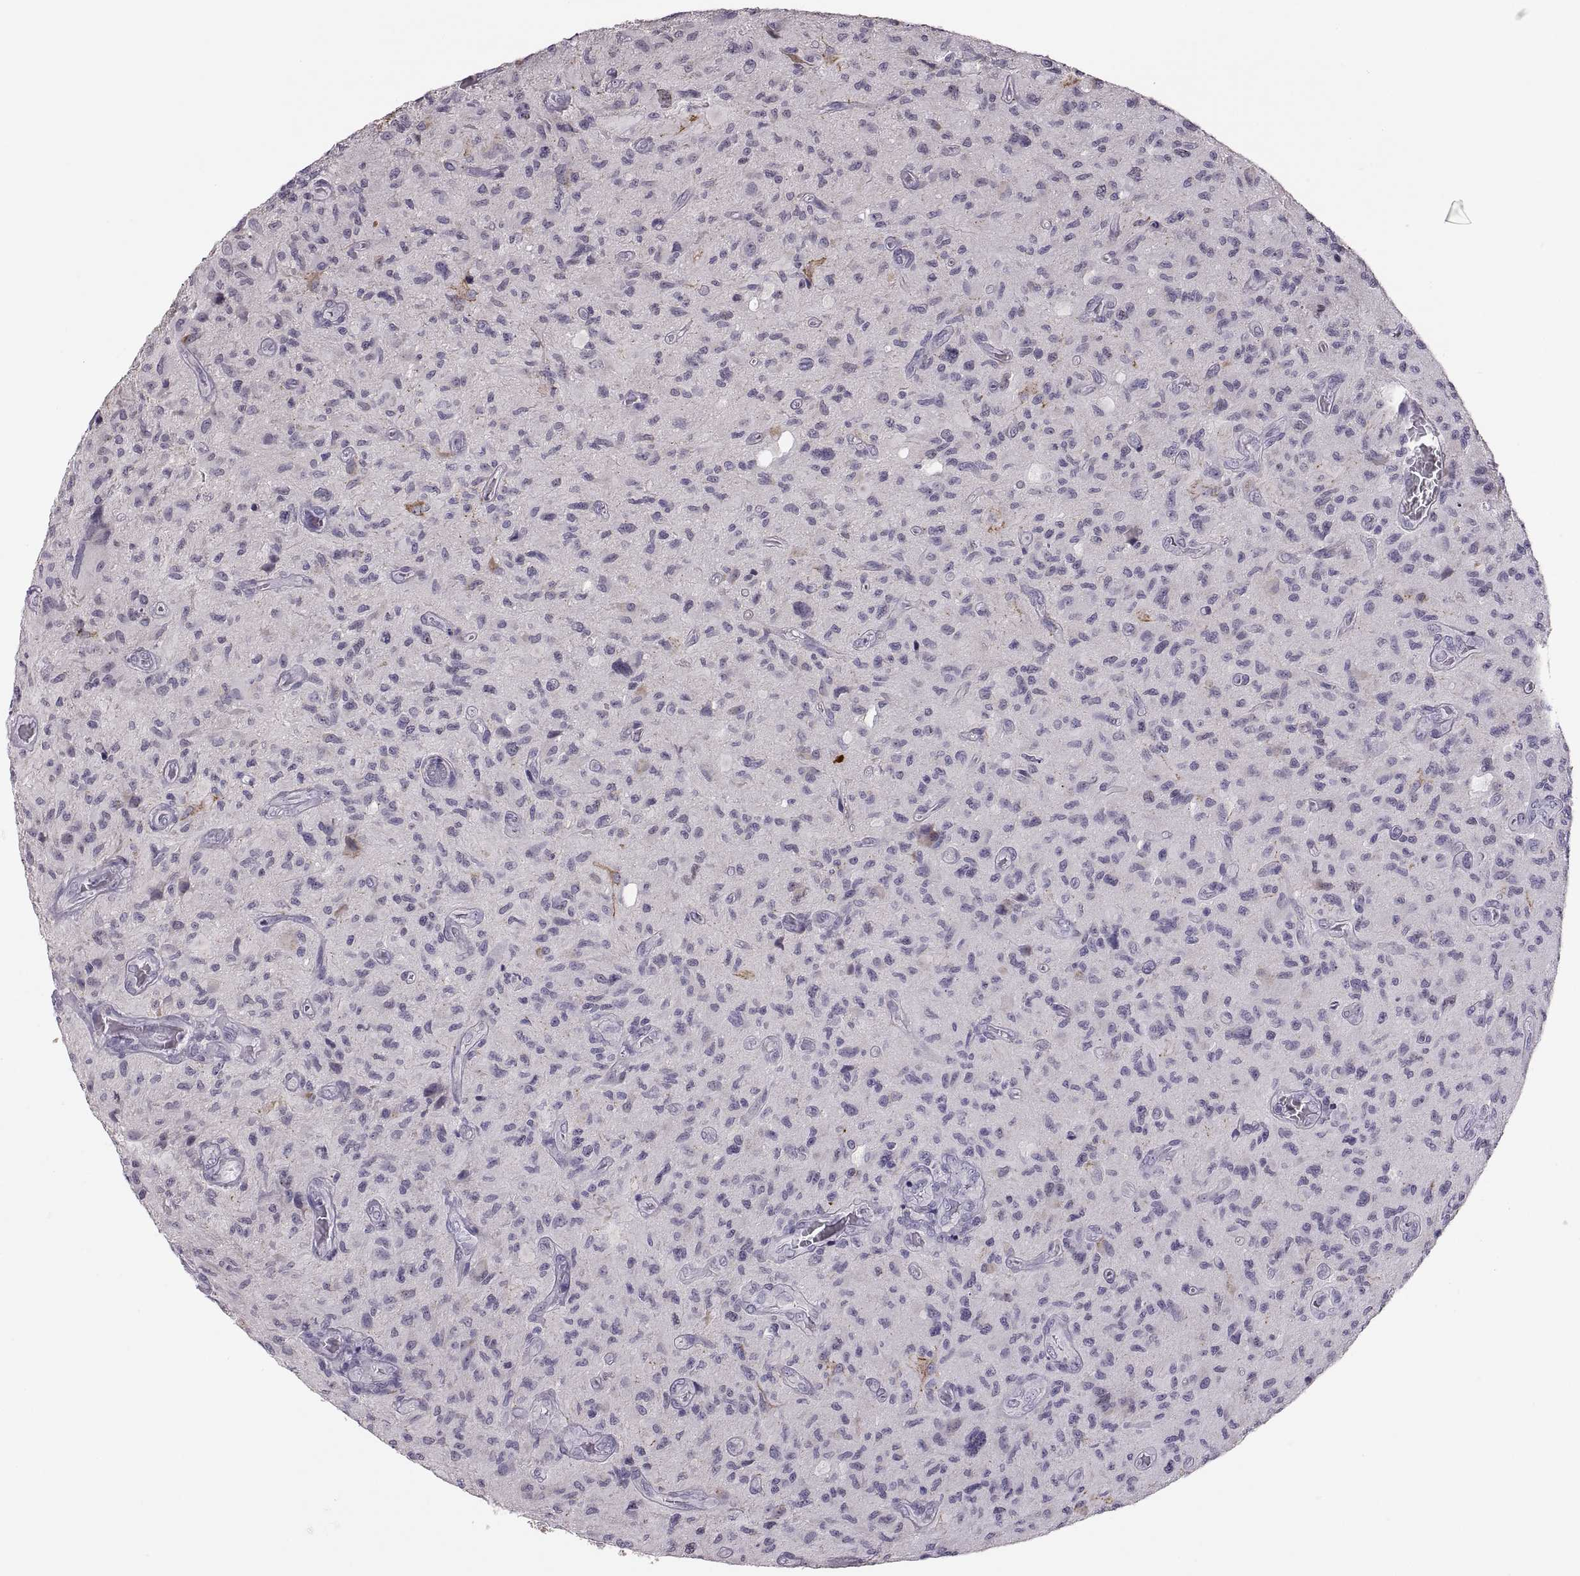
{"staining": {"intensity": "negative", "quantity": "none", "location": "none"}, "tissue": "glioma", "cell_type": "Tumor cells", "image_type": "cancer", "snomed": [{"axis": "morphology", "description": "Glioma, malignant, NOS"}, {"axis": "morphology", "description": "Glioma, malignant, High grade"}, {"axis": "topography", "description": "Brain"}], "caption": "IHC histopathology image of neoplastic tissue: malignant glioma (high-grade) stained with DAB shows no significant protein staining in tumor cells.", "gene": "MAGEB18", "patient": {"sex": "female", "age": 71}}